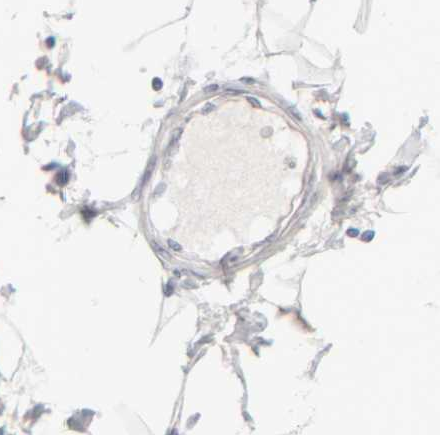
{"staining": {"intensity": "negative", "quantity": "none", "location": "none"}, "tissue": "adipose tissue", "cell_type": "Adipocytes", "image_type": "normal", "snomed": [{"axis": "morphology", "description": "Normal tissue, NOS"}, {"axis": "morphology", "description": "Adenocarcinoma, NOS"}, {"axis": "topography", "description": "Colon"}, {"axis": "topography", "description": "Peripheral nerve tissue"}], "caption": "Protein analysis of normal adipose tissue displays no significant staining in adipocytes.", "gene": "RIDA", "patient": {"sex": "male", "age": 14}}